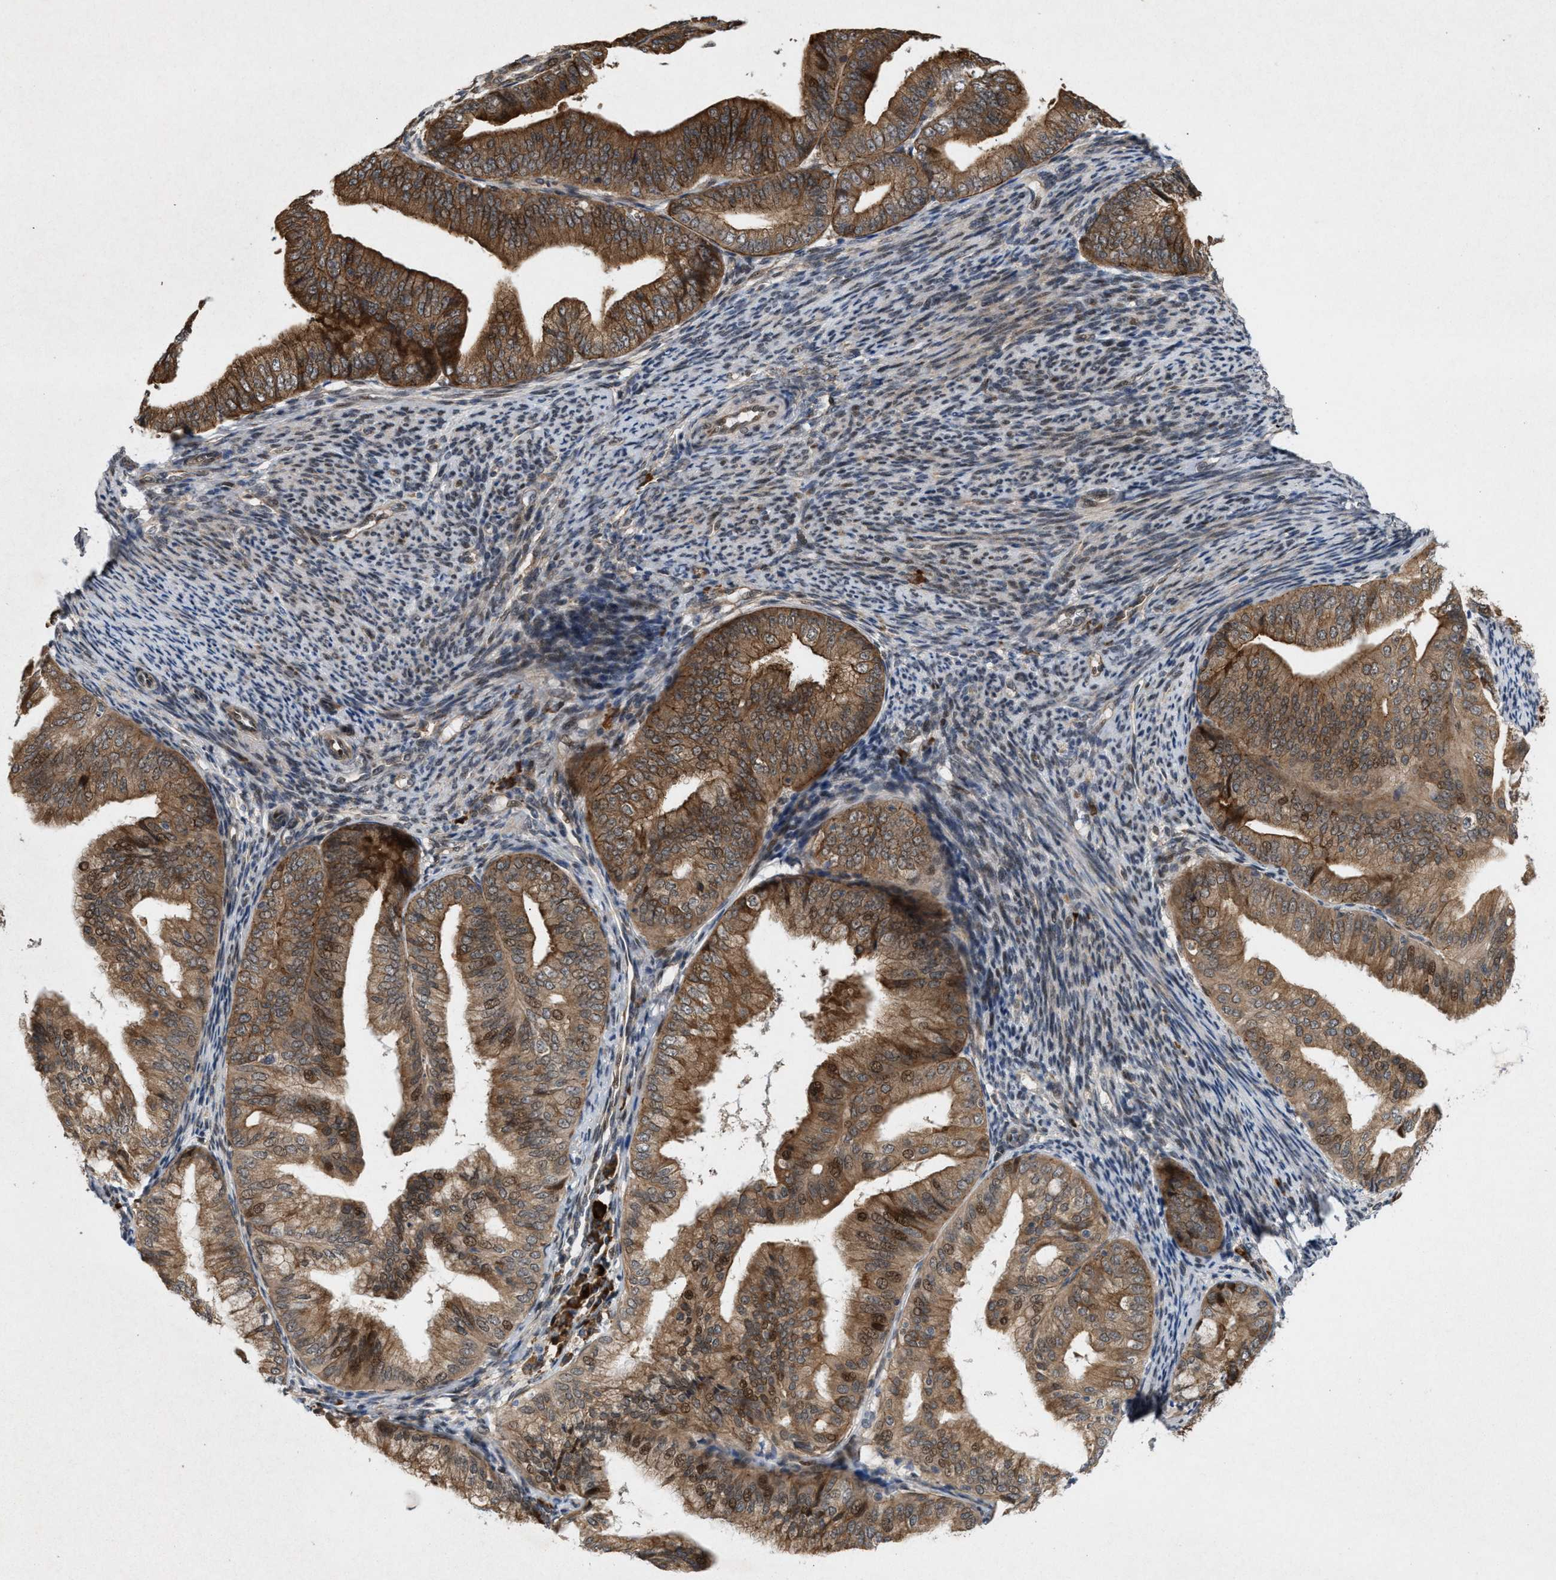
{"staining": {"intensity": "moderate", "quantity": ">75%", "location": "cytoplasmic/membranous,nuclear"}, "tissue": "endometrial cancer", "cell_type": "Tumor cells", "image_type": "cancer", "snomed": [{"axis": "morphology", "description": "Adenocarcinoma, NOS"}, {"axis": "topography", "description": "Endometrium"}], "caption": "Immunohistochemistry (IHC) (DAB (3,3'-diaminobenzidine)) staining of human endometrial cancer demonstrates moderate cytoplasmic/membranous and nuclear protein staining in approximately >75% of tumor cells. (DAB IHC with brightfield microscopy, high magnification).", "gene": "MFSD6", "patient": {"sex": "female", "age": 63}}